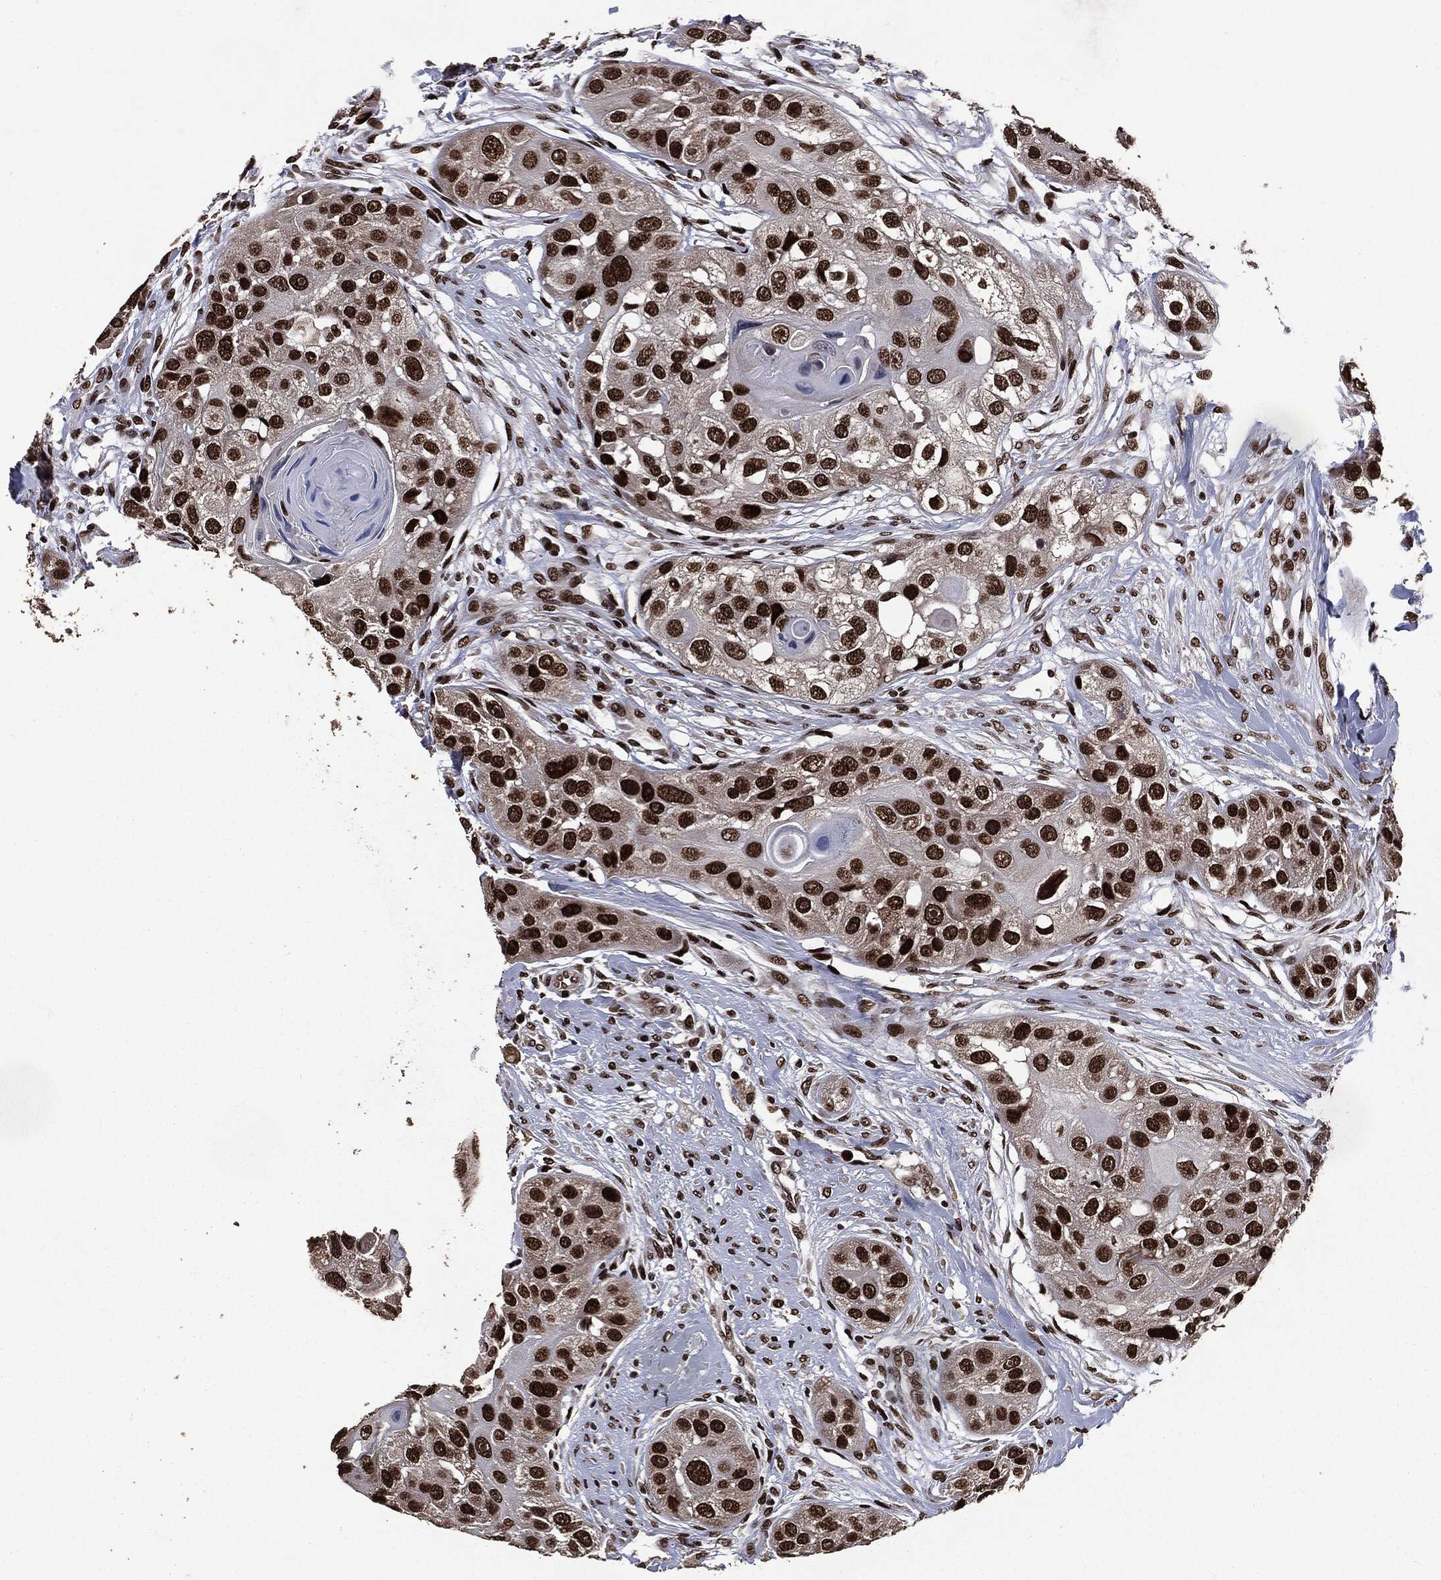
{"staining": {"intensity": "strong", "quantity": ">75%", "location": "nuclear"}, "tissue": "head and neck cancer", "cell_type": "Tumor cells", "image_type": "cancer", "snomed": [{"axis": "morphology", "description": "Normal tissue, NOS"}, {"axis": "morphology", "description": "Squamous cell carcinoma, NOS"}, {"axis": "topography", "description": "Skeletal muscle"}, {"axis": "topography", "description": "Head-Neck"}], "caption": "IHC (DAB (3,3'-diaminobenzidine)) staining of human head and neck cancer demonstrates strong nuclear protein staining in about >75% of tumor cells. The protein is stained brown, and the nuclei are stained in blue (DAB IHC with brightfield microscopy, high magnification).", "gene": "DVL2", "patient": {"sex": "male", "age": 51}}